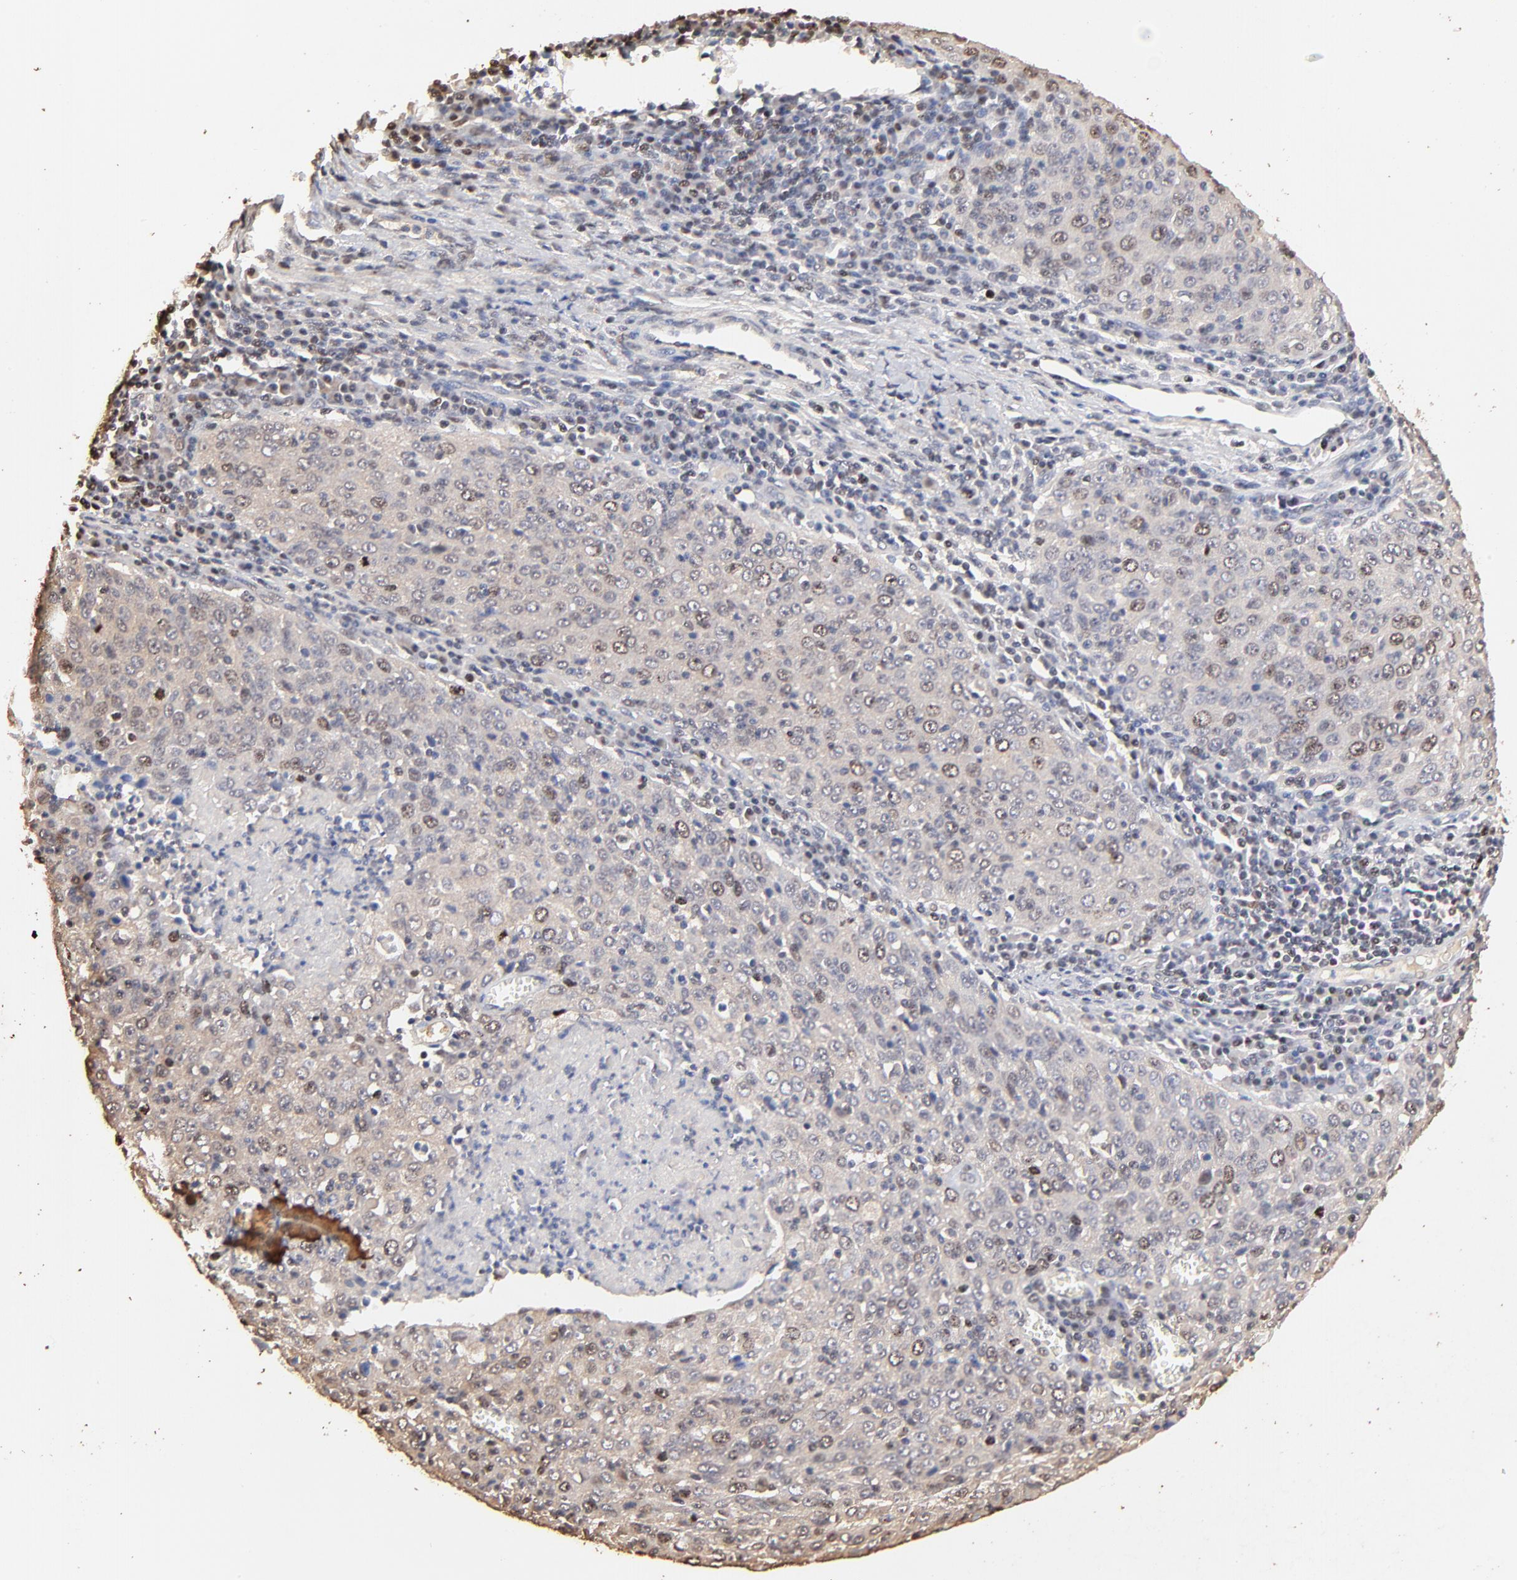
{"staining": {"intensity": "weak", "quantity": "<25%", "location": "cytoplasmic/membranous,nuclear"}, "tissue": "cervical cancer", "cell_type": "Tumor cells", "image_type": "cancer", "snomed": [{"axis": "morphology", "description": "Squamous cell carcinoma, NOS"}, {"axis": "topography", "description": "Cervix"}], "caption": "Immunohistochemical staining of cervical cancer (squamous cell carcinoma) displays no significant expression in tumor cells. (DAB (3,3'-diaminobenzidine) immunohistochemistry with hematoxylin counter stain).", "gene": "BIRC5", "patient": {"sex": "female", "age": 27}}